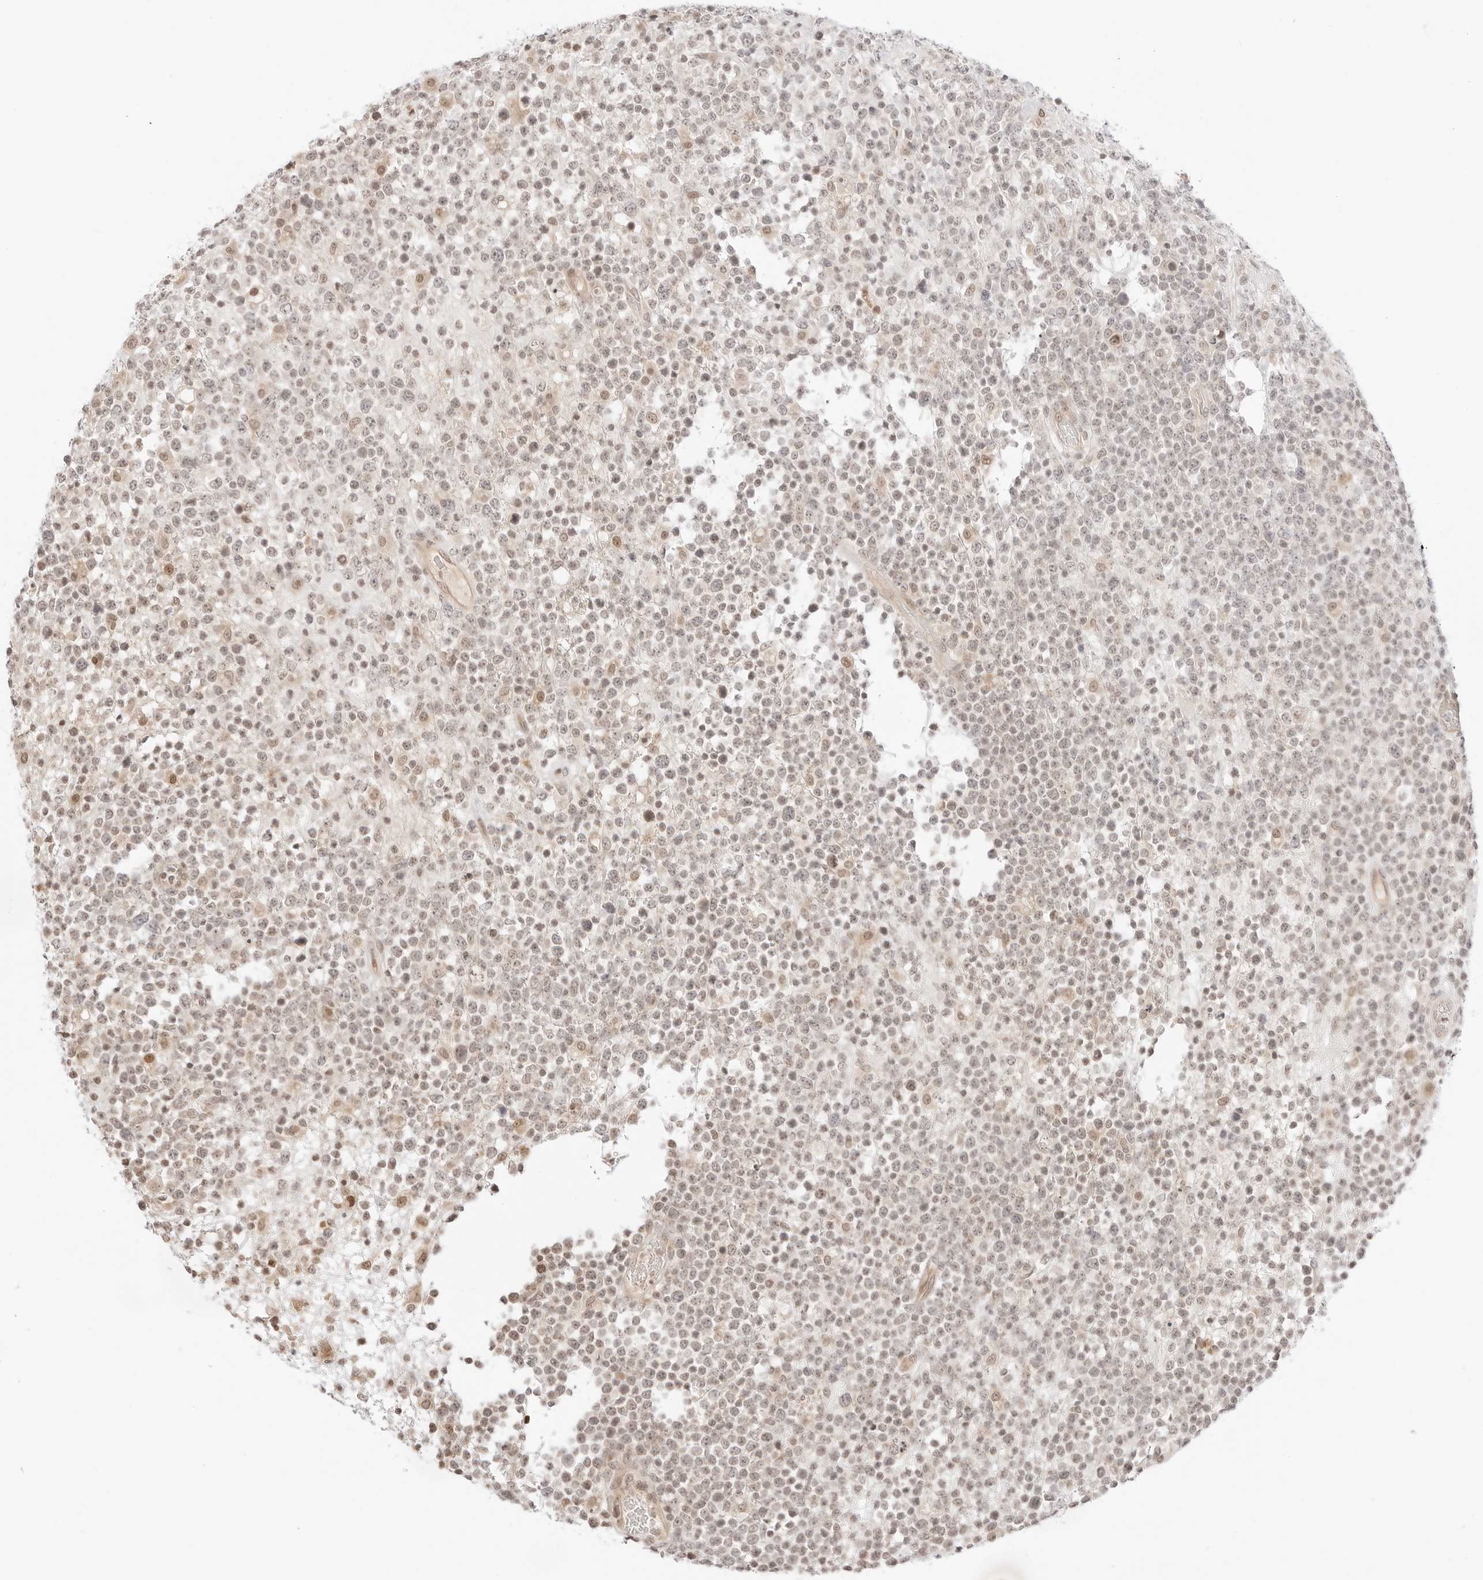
{"staining": {"intensity": "negative", "quantity": "none", "location": "none"}, "tissue": "lymphoma", "cell_type": "Tumor cells", "image_type": "cancer", "snomed": [{"axis": "morphology", "description": "Malignant lymphoma, non-Hodgkin's type, High grade"}, {"axis": "topography", "description": "Colon"}], "caption": "DAB (3,3'-diaminobenzidine) immunohistochemical staining of human high-grade malignant lymphoma, non-Hodgkin's type demonstrates no significant positivity in tumor cells. (Immunohistochemistry, brightfield microscopy, high magnification).", "gene": "RPS6KL1", "patient": {"sex": "female", "age": 53}}